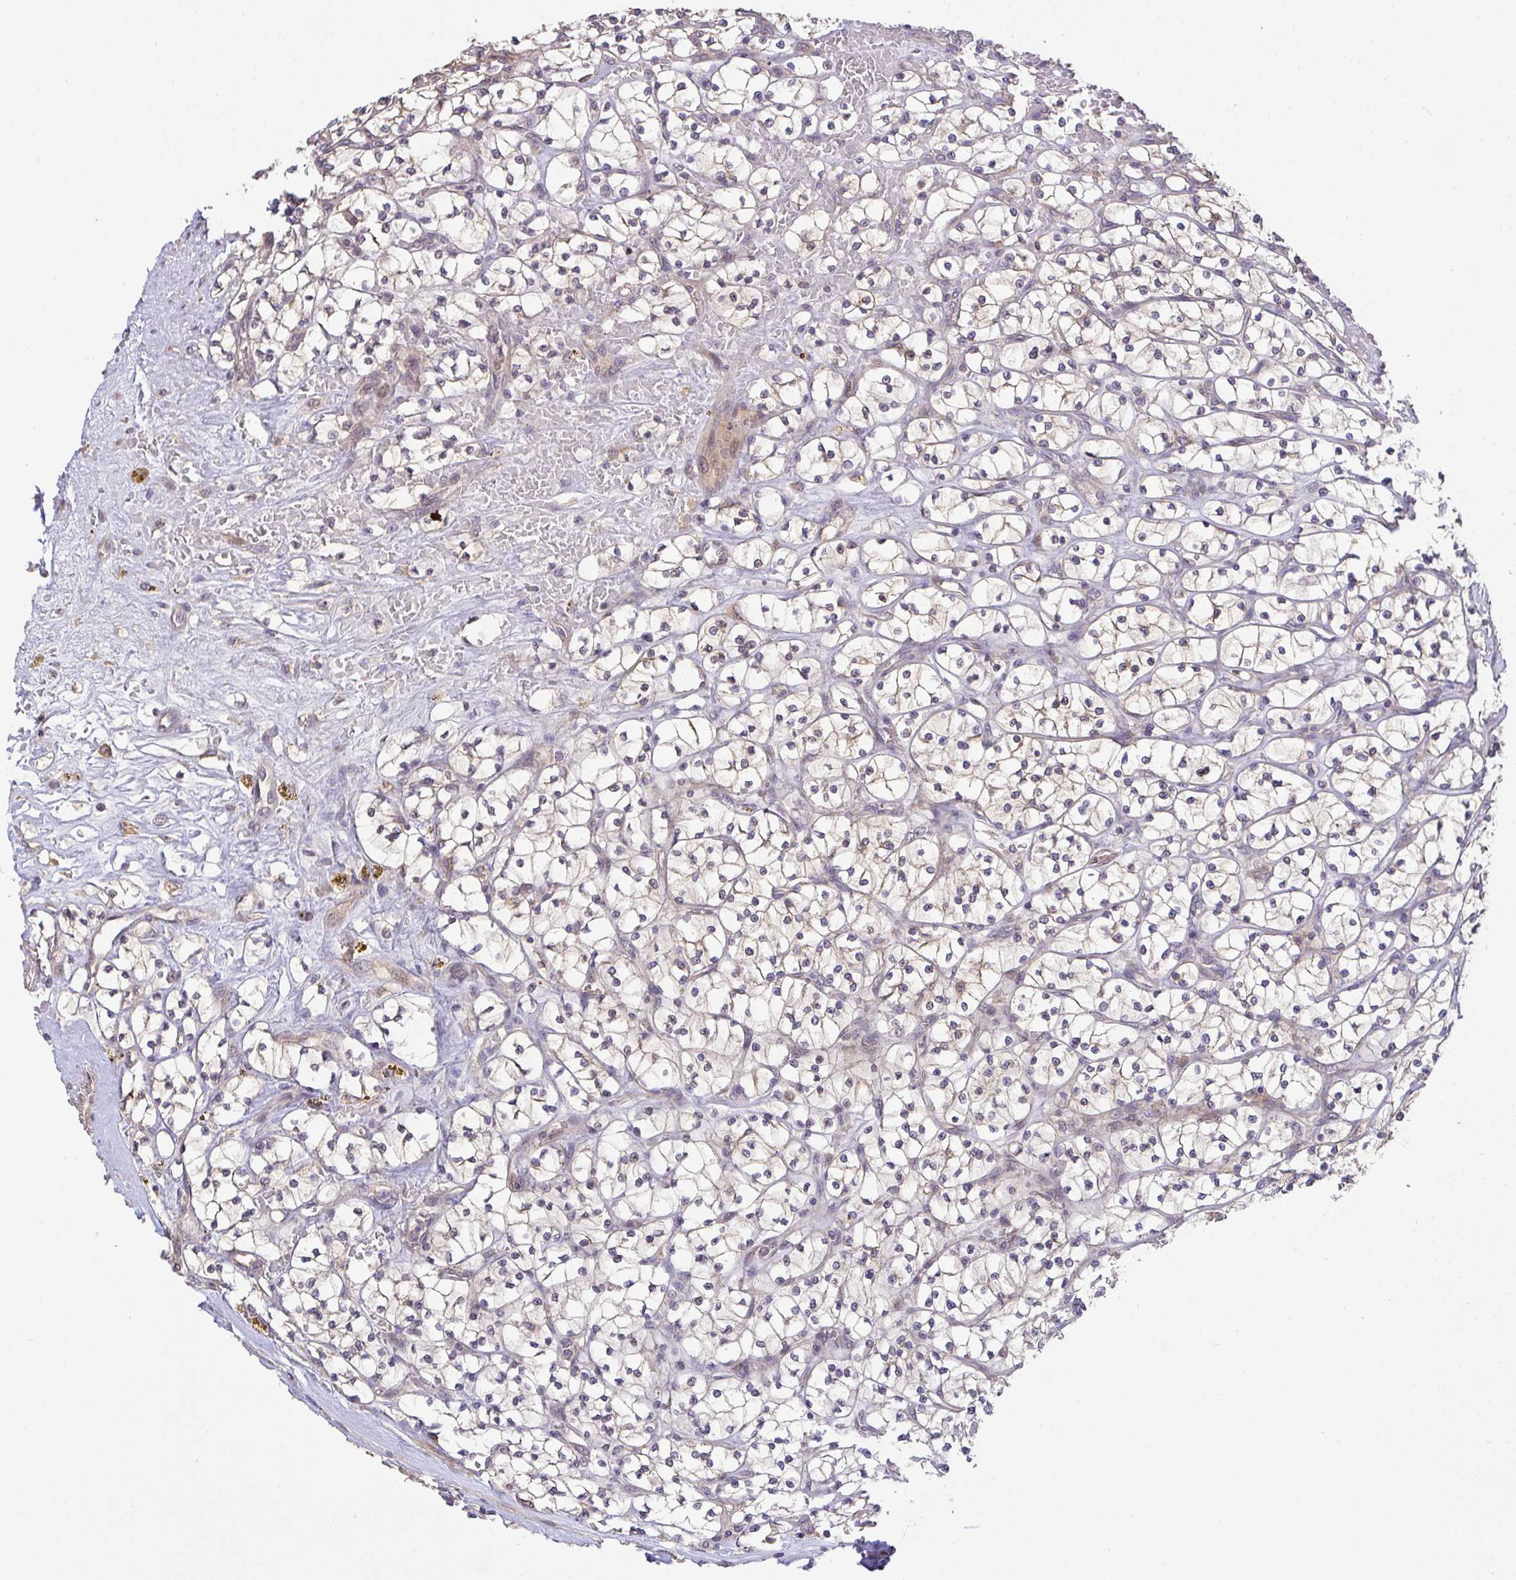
{"staining": {"intensity": "weak", "quantity": "25%-75%", "location": "cytoplasmic/membranous,nuclear"}, "tissue": "renal cancer", "cell_type": "Tumor cells", "image_type": "cancer", "snomed": [{"axis": "morphology", "description": "Adenocarcinoma, NOS"}, {"axis": "topography", "description": "Kidney"}], "caption": "Approximately 25%-75% of tumor cells in renal adenocarcinoma demonstrate weak cytoplasmic/membranous and nuclear protein expression as visualized by brown immunohistochemical staining.", "gene": "EEF1AKMT1", "patient": {"sex": "female", "age": 64}}